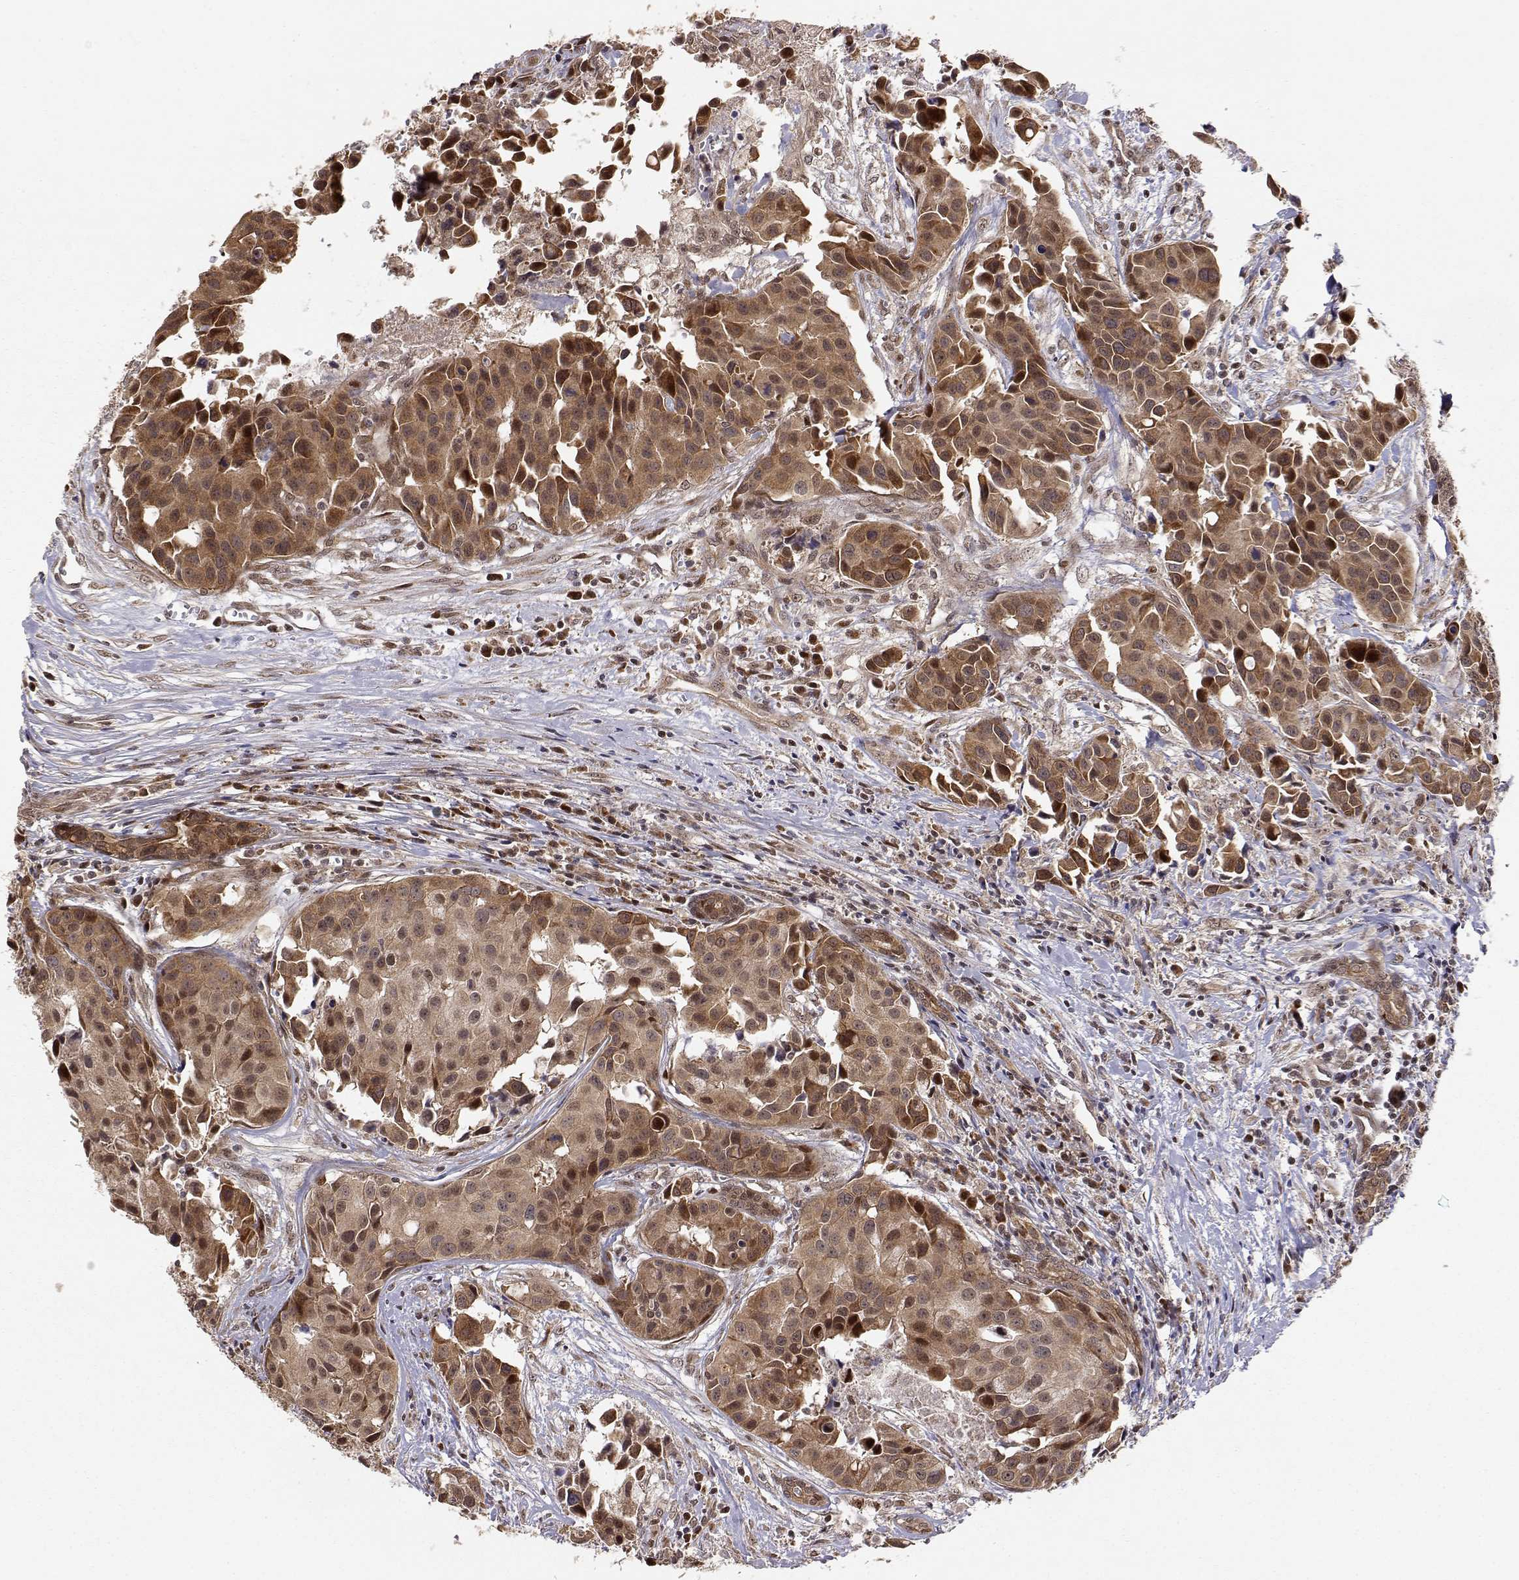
{"staining": {"intensity": "moderate", "quantity": ">75%", "location": "cytoplasmic/membranous,nuclear"}, "tissue": "head and neck cancer", "cell_type": "Tumor cells", "image_type": "cancer", "snomed": [{"axis": "morphology", "description": "Adenocarcinoma, NOS"}, {"axis": "topography", "description": "Head-Neck"}], "caption": "The histopathology image exhibits staining of head and neck cancer, revealing moderate cytoplasmic/membranous and nuclear protein expression (brown color) within tumor cells.", "gene": "BRCA1", "patient": {"sex": "male", "age": 76}}